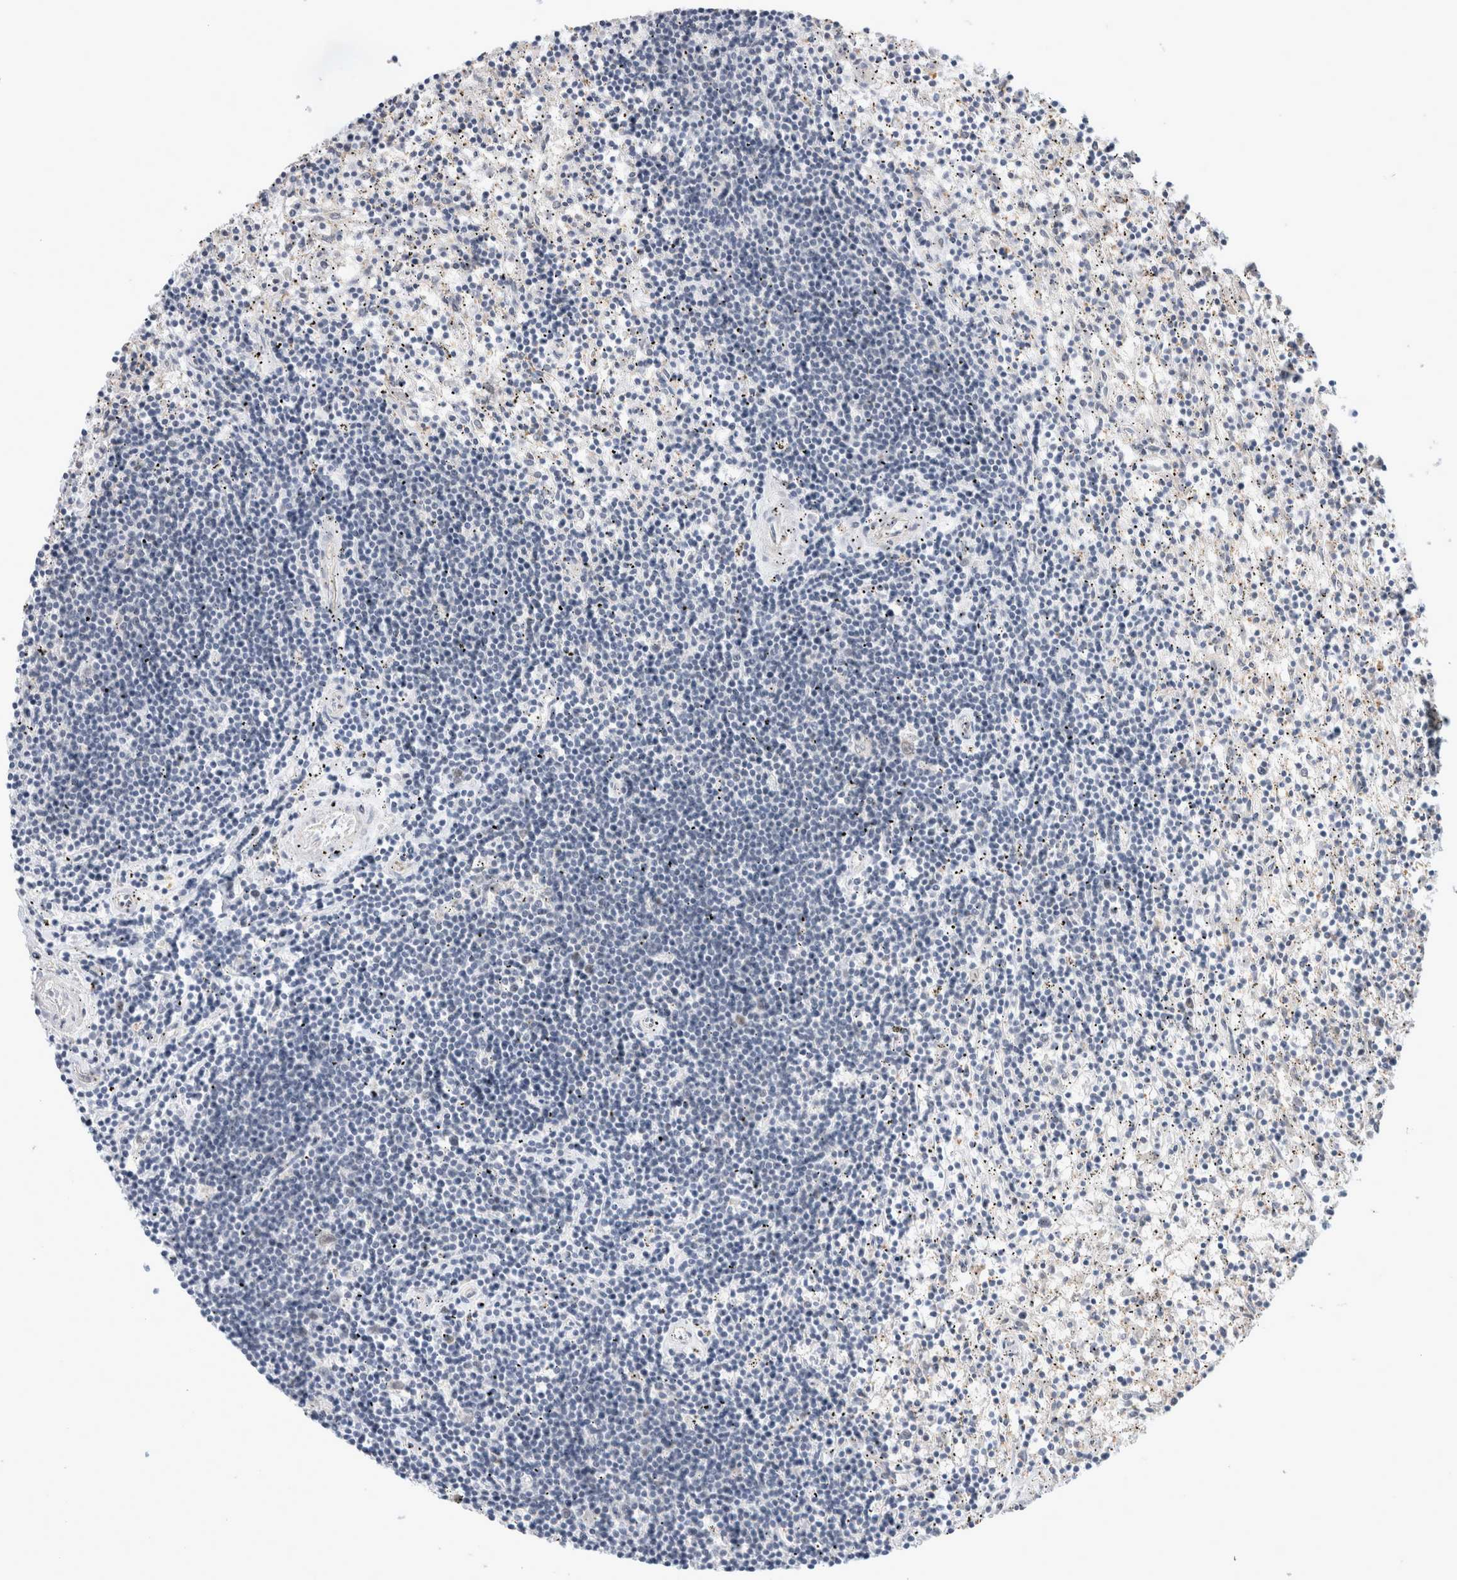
{"staining": {"intensity": "negative", "quantity": "none", "location": "none"}, "tissue": "lymphoma", "cell_type": "Tumor cells", "image_type": "cancer", "snomed": [{"axis": "morphology", "description": "Malignant lymphoma, non-Hodgkin's type, Low grade"}, {"axis": "topography", "description": "Spleen"}], "caption": "Tumor cells show no significant protein positivity in low-grade malignant lymphoma, non-Hodgkin's type.", "gene": "KNL1", "patient": {"sex": "male", "age": 76}}